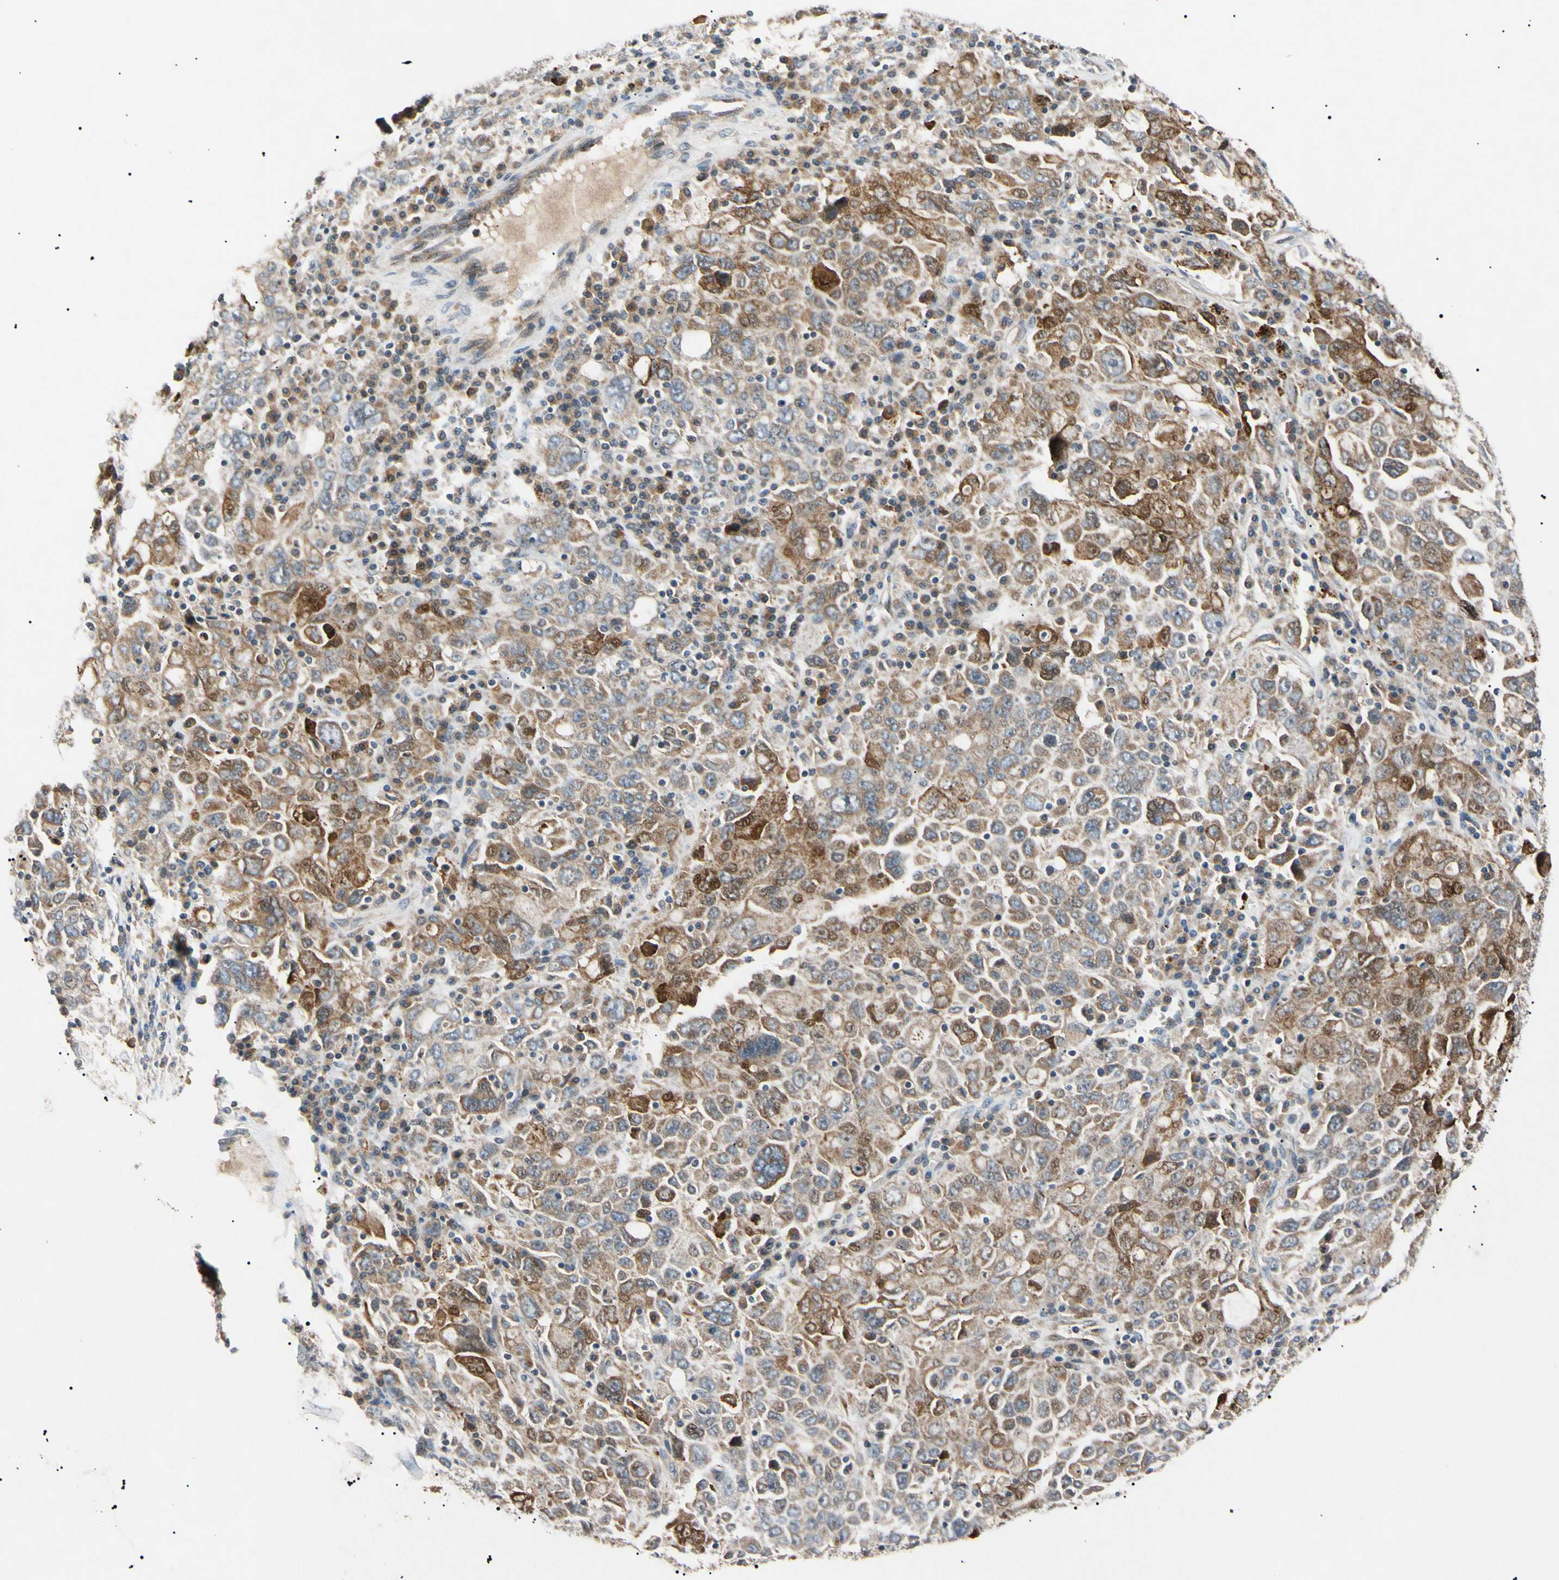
{"staining": {"intensity": "moderate", "quantity": "25%-75%", "location": "cytoplasmic/membranous,nuclear"}, "tissue": "ovarian cancer", "cell_type": "Tumor cells", "image_type": "cancer", "snomed": [{"axis": "morphology", "description": "Carcinoma, endometroid"}, {"axis": "topography", "description": "Ovary"}], "caption": "The photomicrograph exhibits staining of ovarian cancer (endometroid carcinoma), revealing moderate cytoplasmic/membranous and nuclear protein expression (brown color) within tumor cells.", "gene": "TUBB4A", "patient": {"sex": "female", "age": 62}}